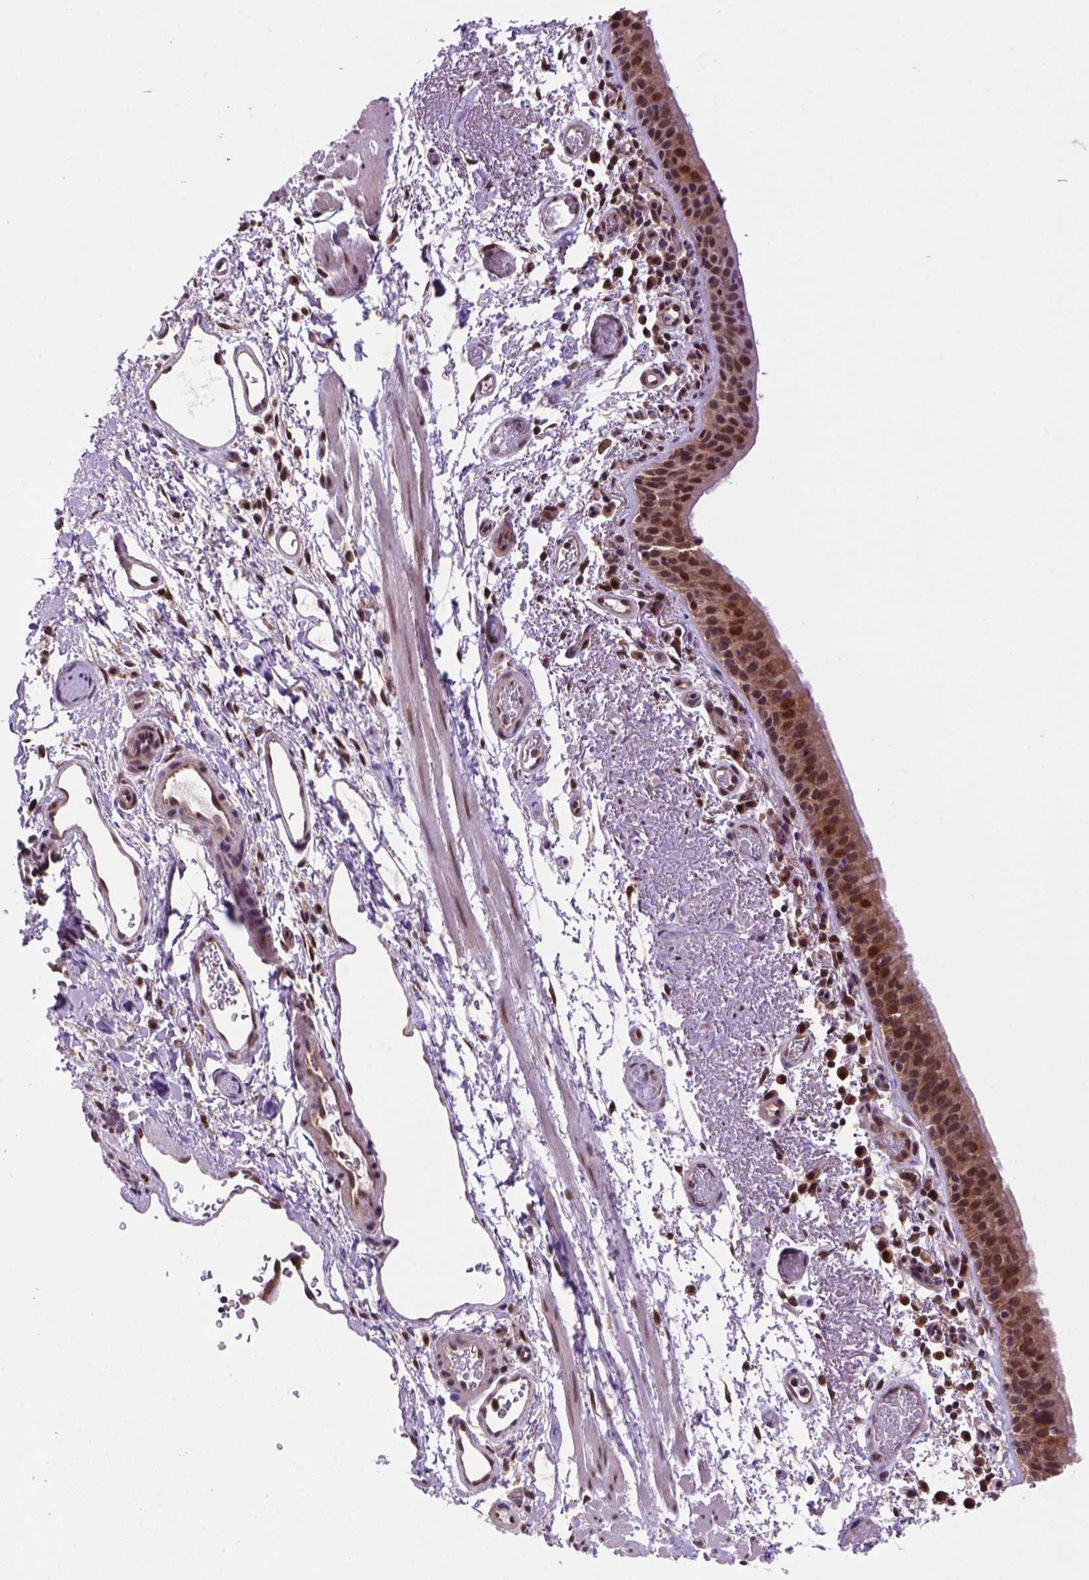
{"staining": {"intensity": "moderate", "quantity": ">75%", "location": "cytoplasmic/membranous,nuclear"}, "tissue": "bronchus", "cell_type": "Respiratory epithelial cells", "image_type": "normal", "snomed": [{"axis": "morphology", "description": "Normal tissue, NOS"}, {"axis": "morphology", "description": "Adenocarcinoma, NOS"}, {"axis": "topography", "description": "Bronchus"}], "caption": "Moderate cytoplasmic/membranous,nuclear expression for a protein is seen in about >75% of respiratory epithelial cells of unremarkable bronchus using immunohistochemistry.", "gene": "PSMC2", "patient": {"sex": "male", "age": 68}}